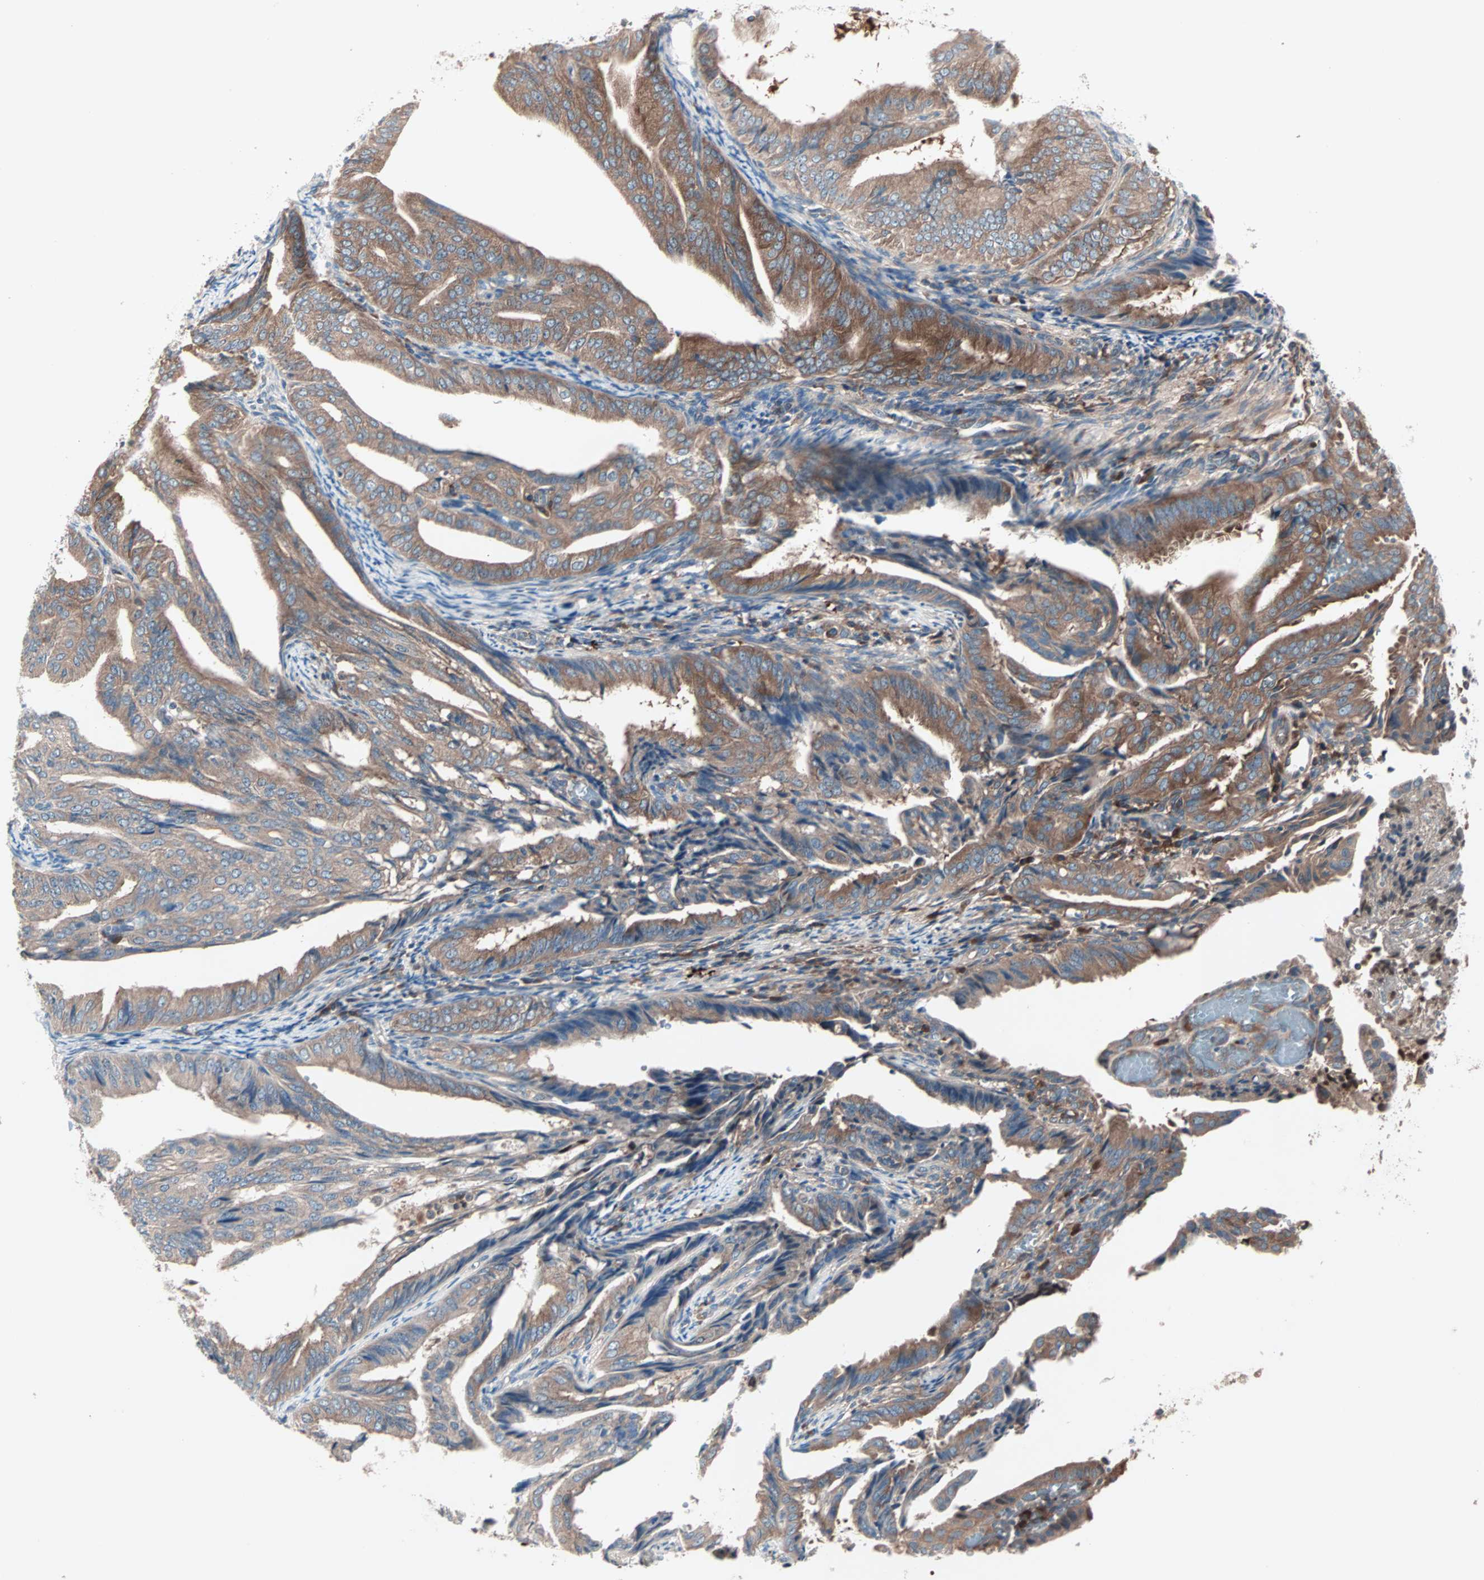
{"staining": {"intensity": "moderate", "quantity": ">75%", "location": "cytoplasmic/membranous"}, "tissue": "endometrial cancer", "cell_type": "Tumor cells", "image_type": "cancer", "snomed": [{"axis": "morphology", "description": "Adenocarcinoma, NOS"}, {"axis": "topography", "description": "Endometrium"}], "caption": "DAB (3,3'-diaminobenzidine) immunohistochemical staining of human endometrial cancer demonstrates moderate cytoplasmic/membranous protein expression in about >75% of tumor cells. The protein of interest is stained brown, and the nuclei are stained in blue (DAB (3,3'-diaminobenzidine) IHC with brightfield microscopy, high magnification).", "gene": "CAD", "patient": {"sex": "female", "age": 58}}